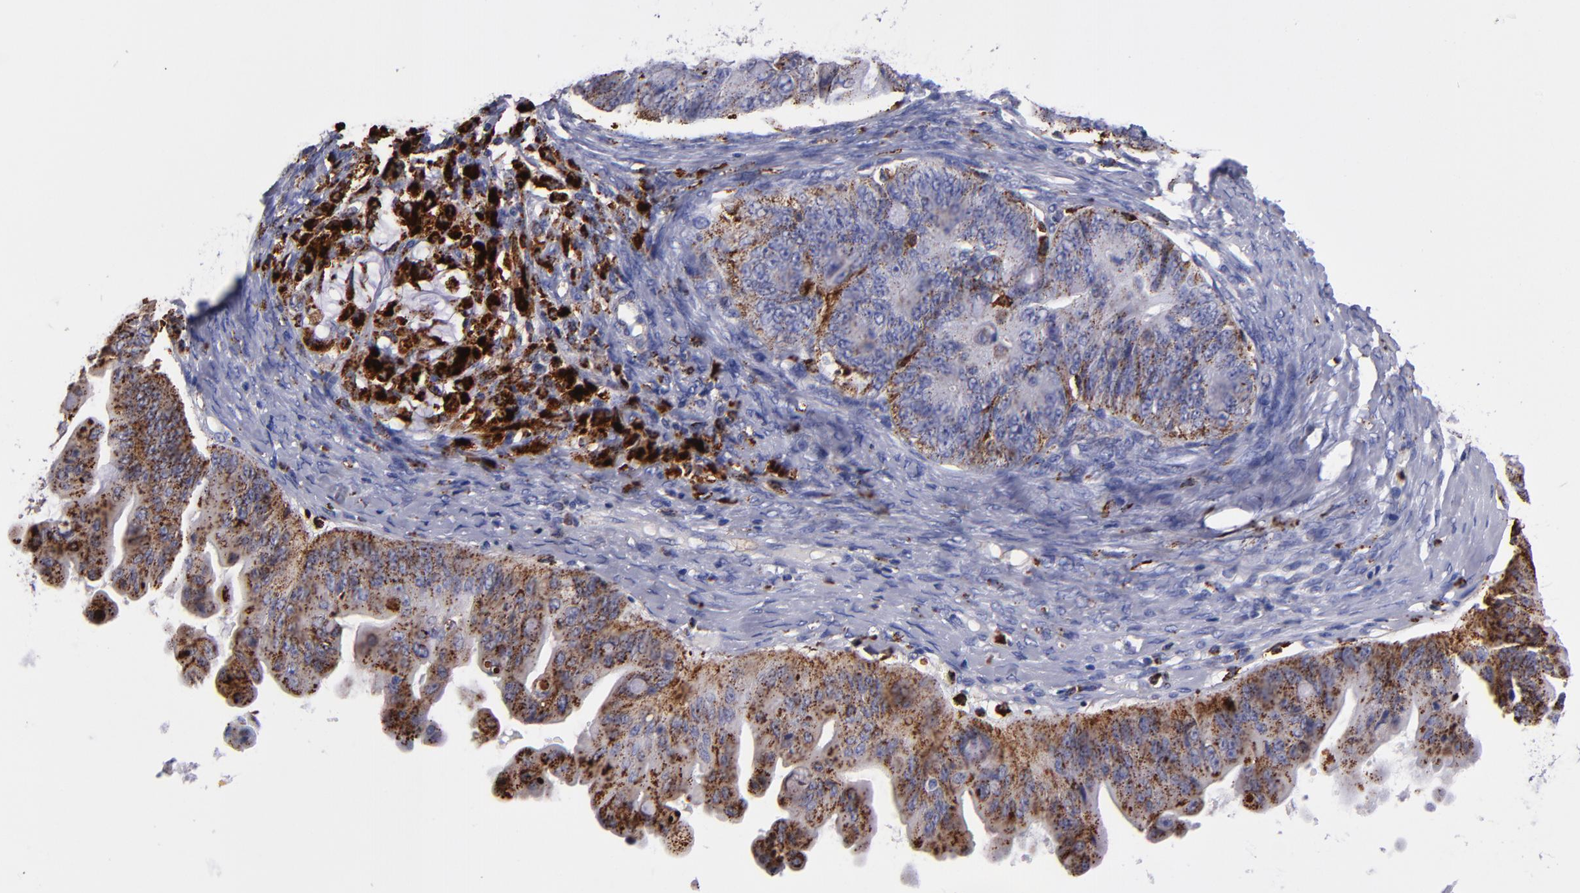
{"staining": {"intensity": "strong", "quantity": ">75%", "location": "cytoplasmic/membranous"}, "tissue": "ovarian cancer", "cell_type": "Tumor cells", "image_type": "cancer", "snomed": [{"axis": "morphology", "description": "Cystadenocarcinoma, mucinous, NOS"}, {"axis": "topography", "description": "Ovary"}], "caption": "A brown stain shows strong cytoplasmic/membranous staining of a protein in human ovarian cancer tumor cells.", "gene": "CTSS", "patient": {"sex": "female", "age": 37}}